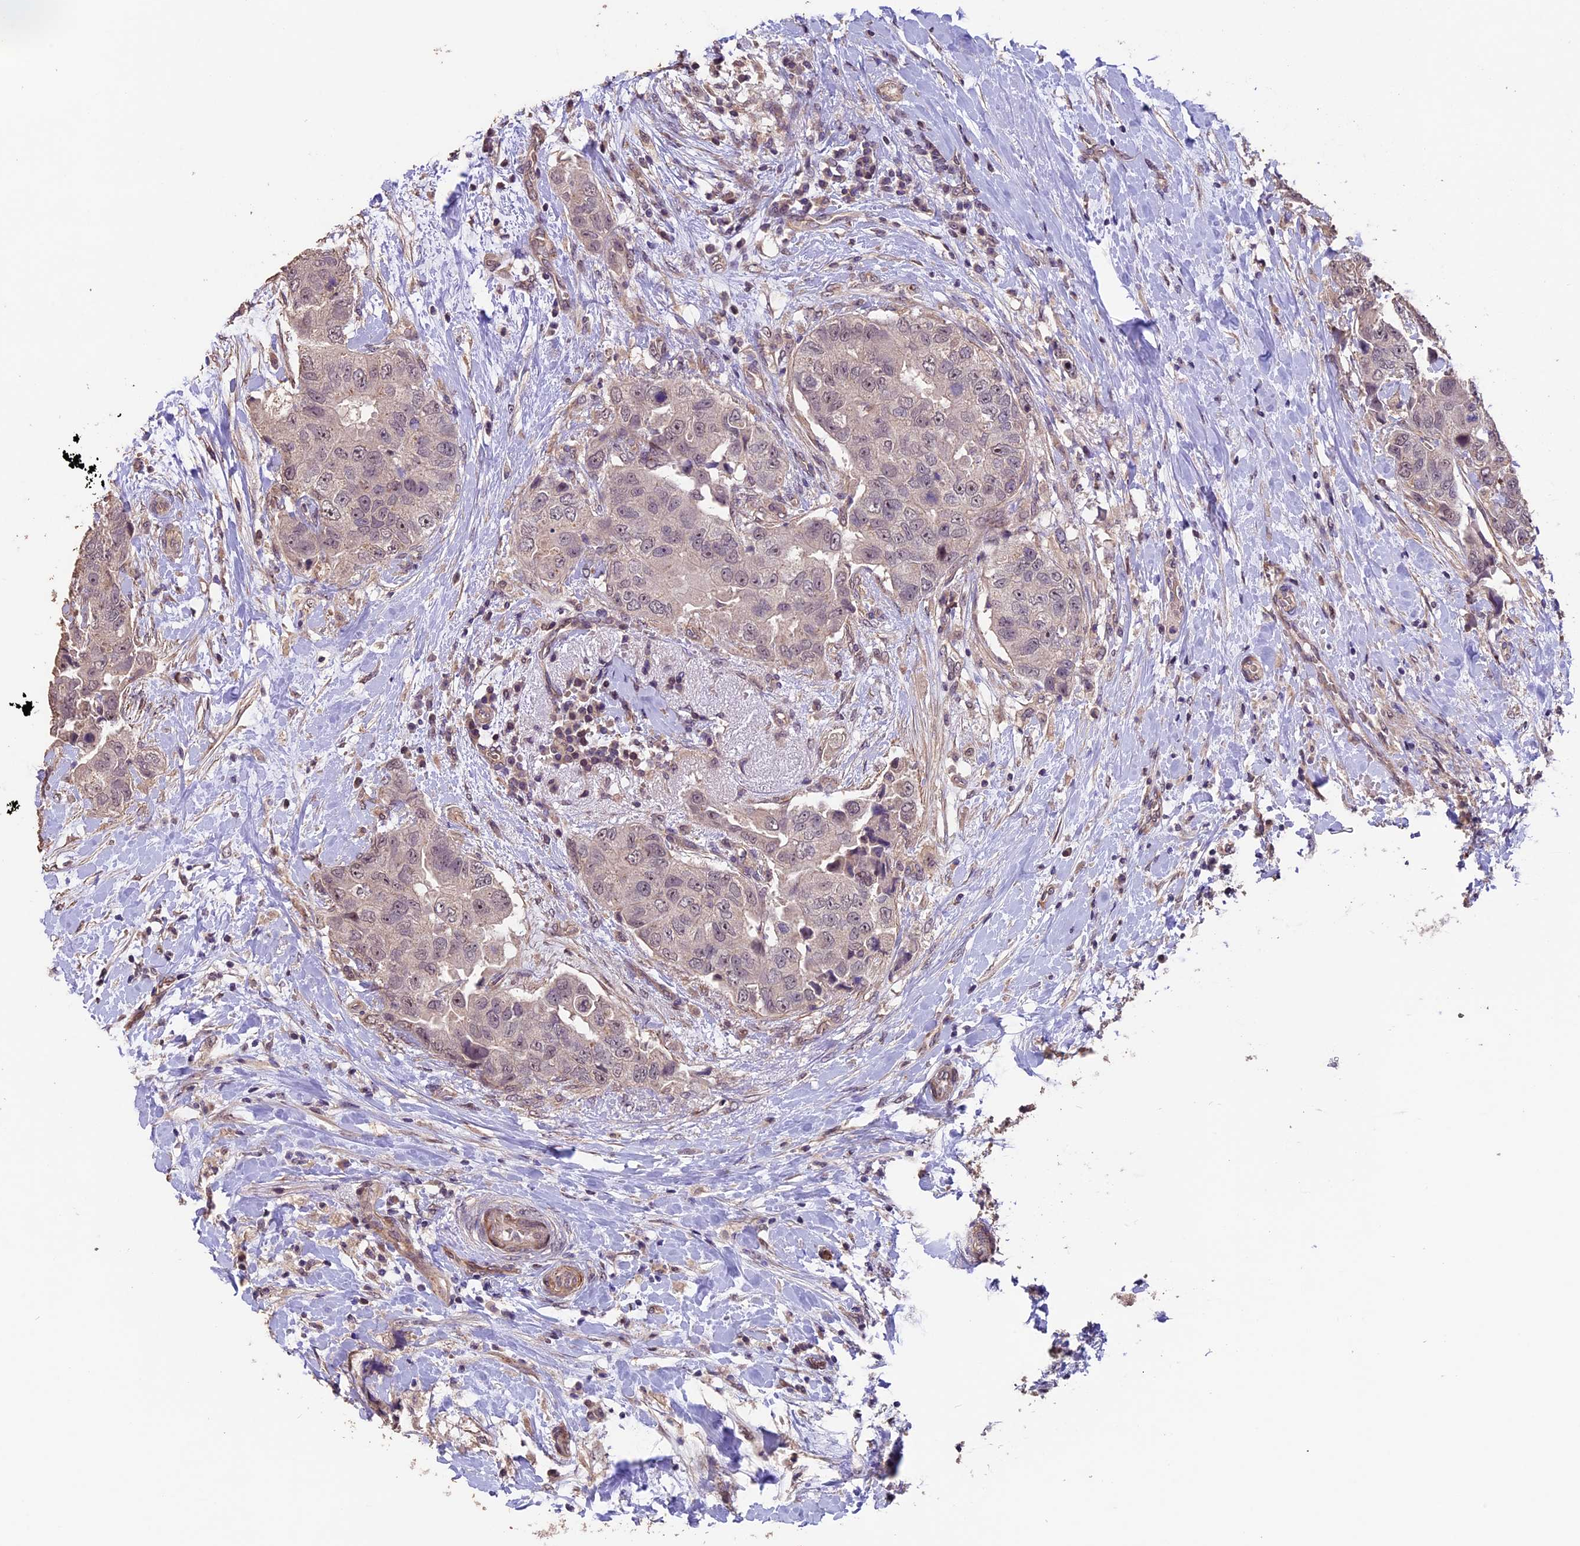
{"staining": {"intensity": "negative", "quantity": "none", "location": "none"}, "tissue": "breast cancer", "cell_type": "Tumor cells", "image_type": "cancer", "snomed": [{"axis": "morphology", "description": "Normal tissue, NOS"}, {"axis": "morphology", "description": "Duct carcinoma"}, {"axis": "topography", "description": "Breast"}], "caption": "Tumor cells show no significant expression in breast cancer.", "gene": "GNB5", "patient": {"sex": "female", "age": 62}}